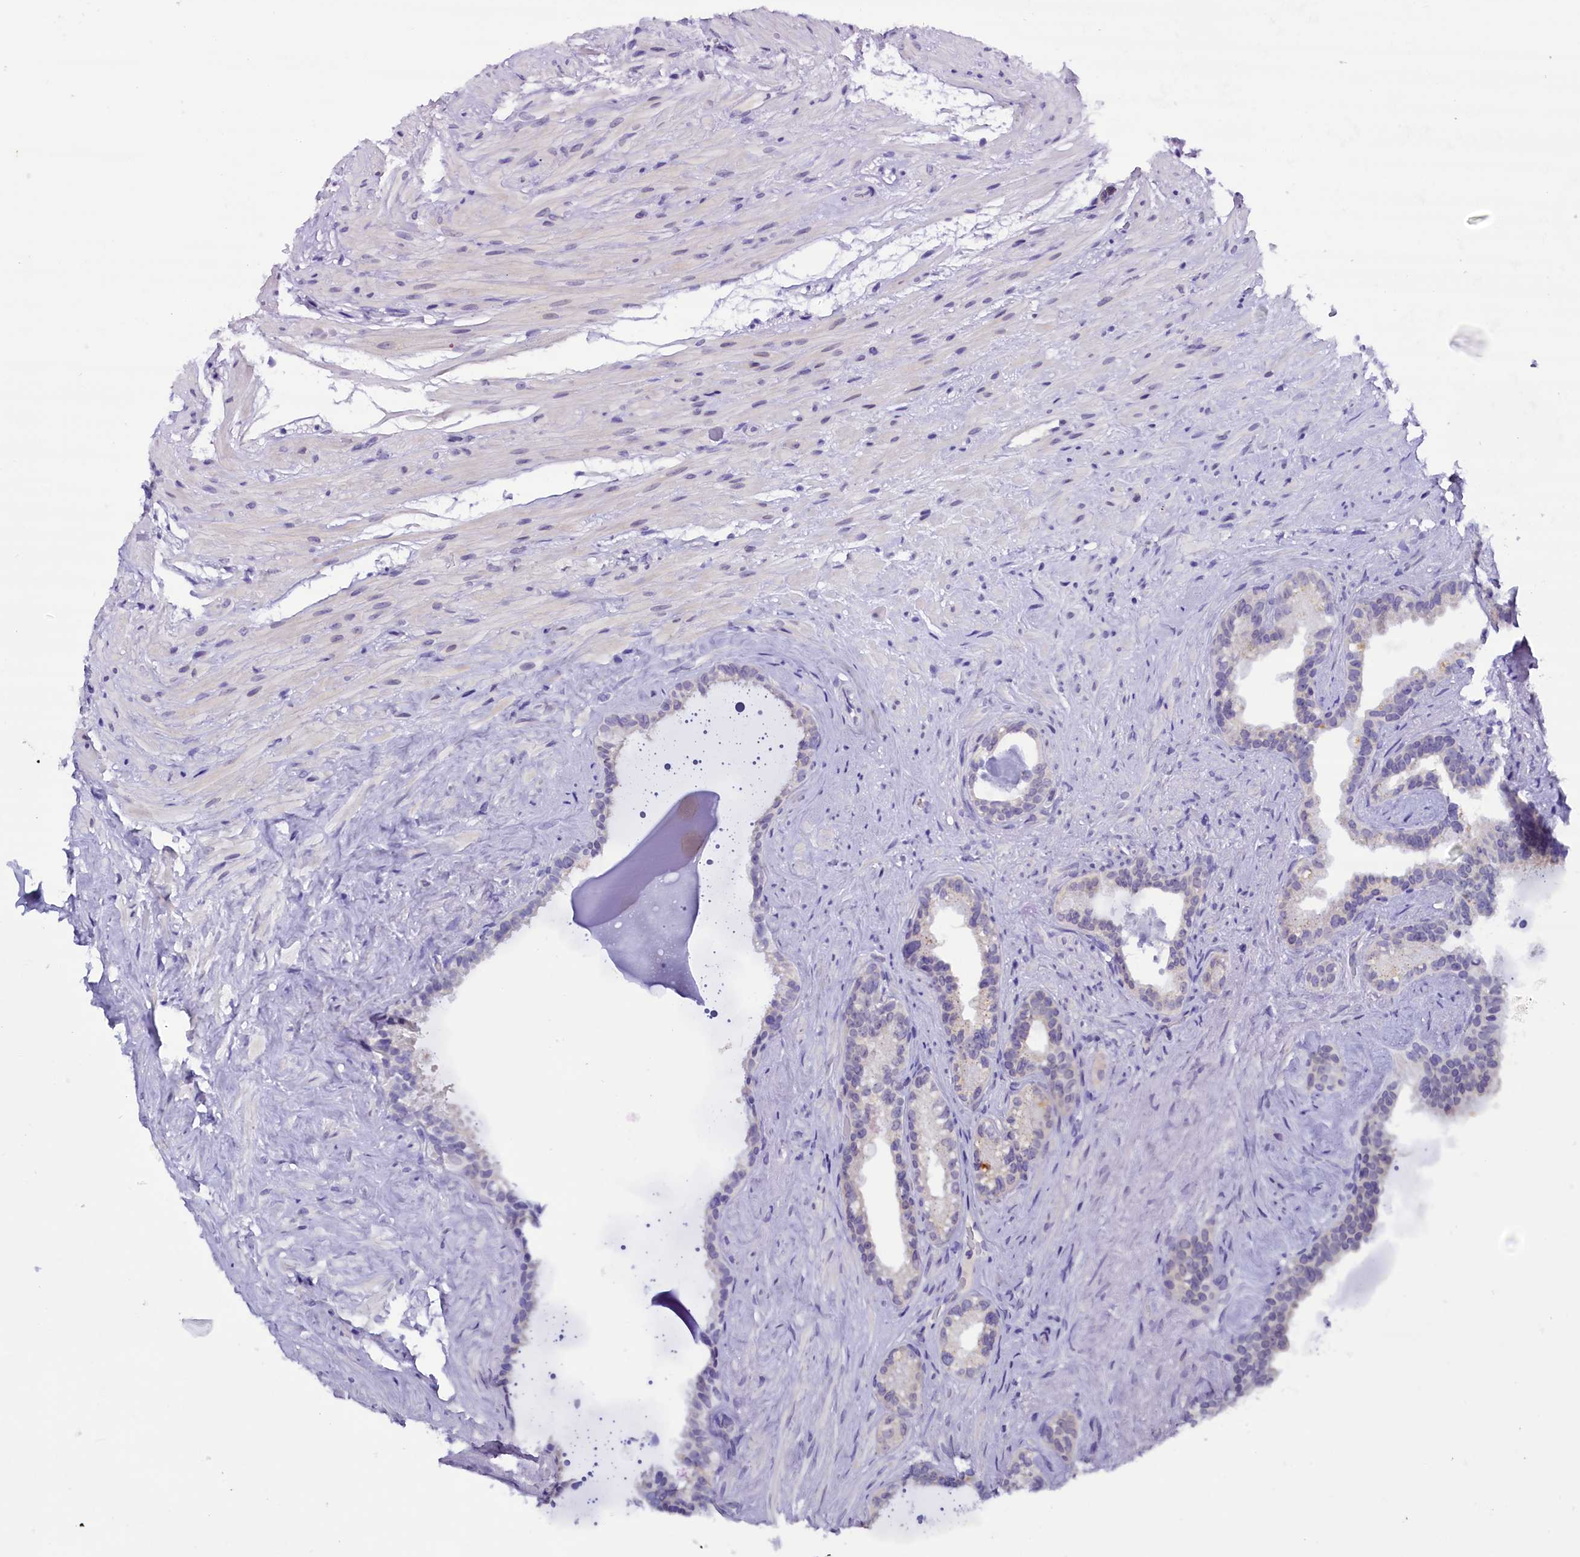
{"staining": {"intensity": "weak", "quantity": "<25%", "location": "cytoplasmic/membranous"}, "tissue": "seminal vesicle", "cell_type": "Glandular cells", "image_type": "normal", "snomed": [{"axis": "morphology", "description": "Normal tissue, NOS"}, {"axis": "topography", "description": "Prostate"}, {"axis": "topography", "description": "Seminal veicle"}], "caption": "Human seminal vesicle stained for a protein using immunohistochemistry (IHC) shows no expression in glandular cells.", "gene": "IQCN", "patient": {"sex": "male", "age": 79}}